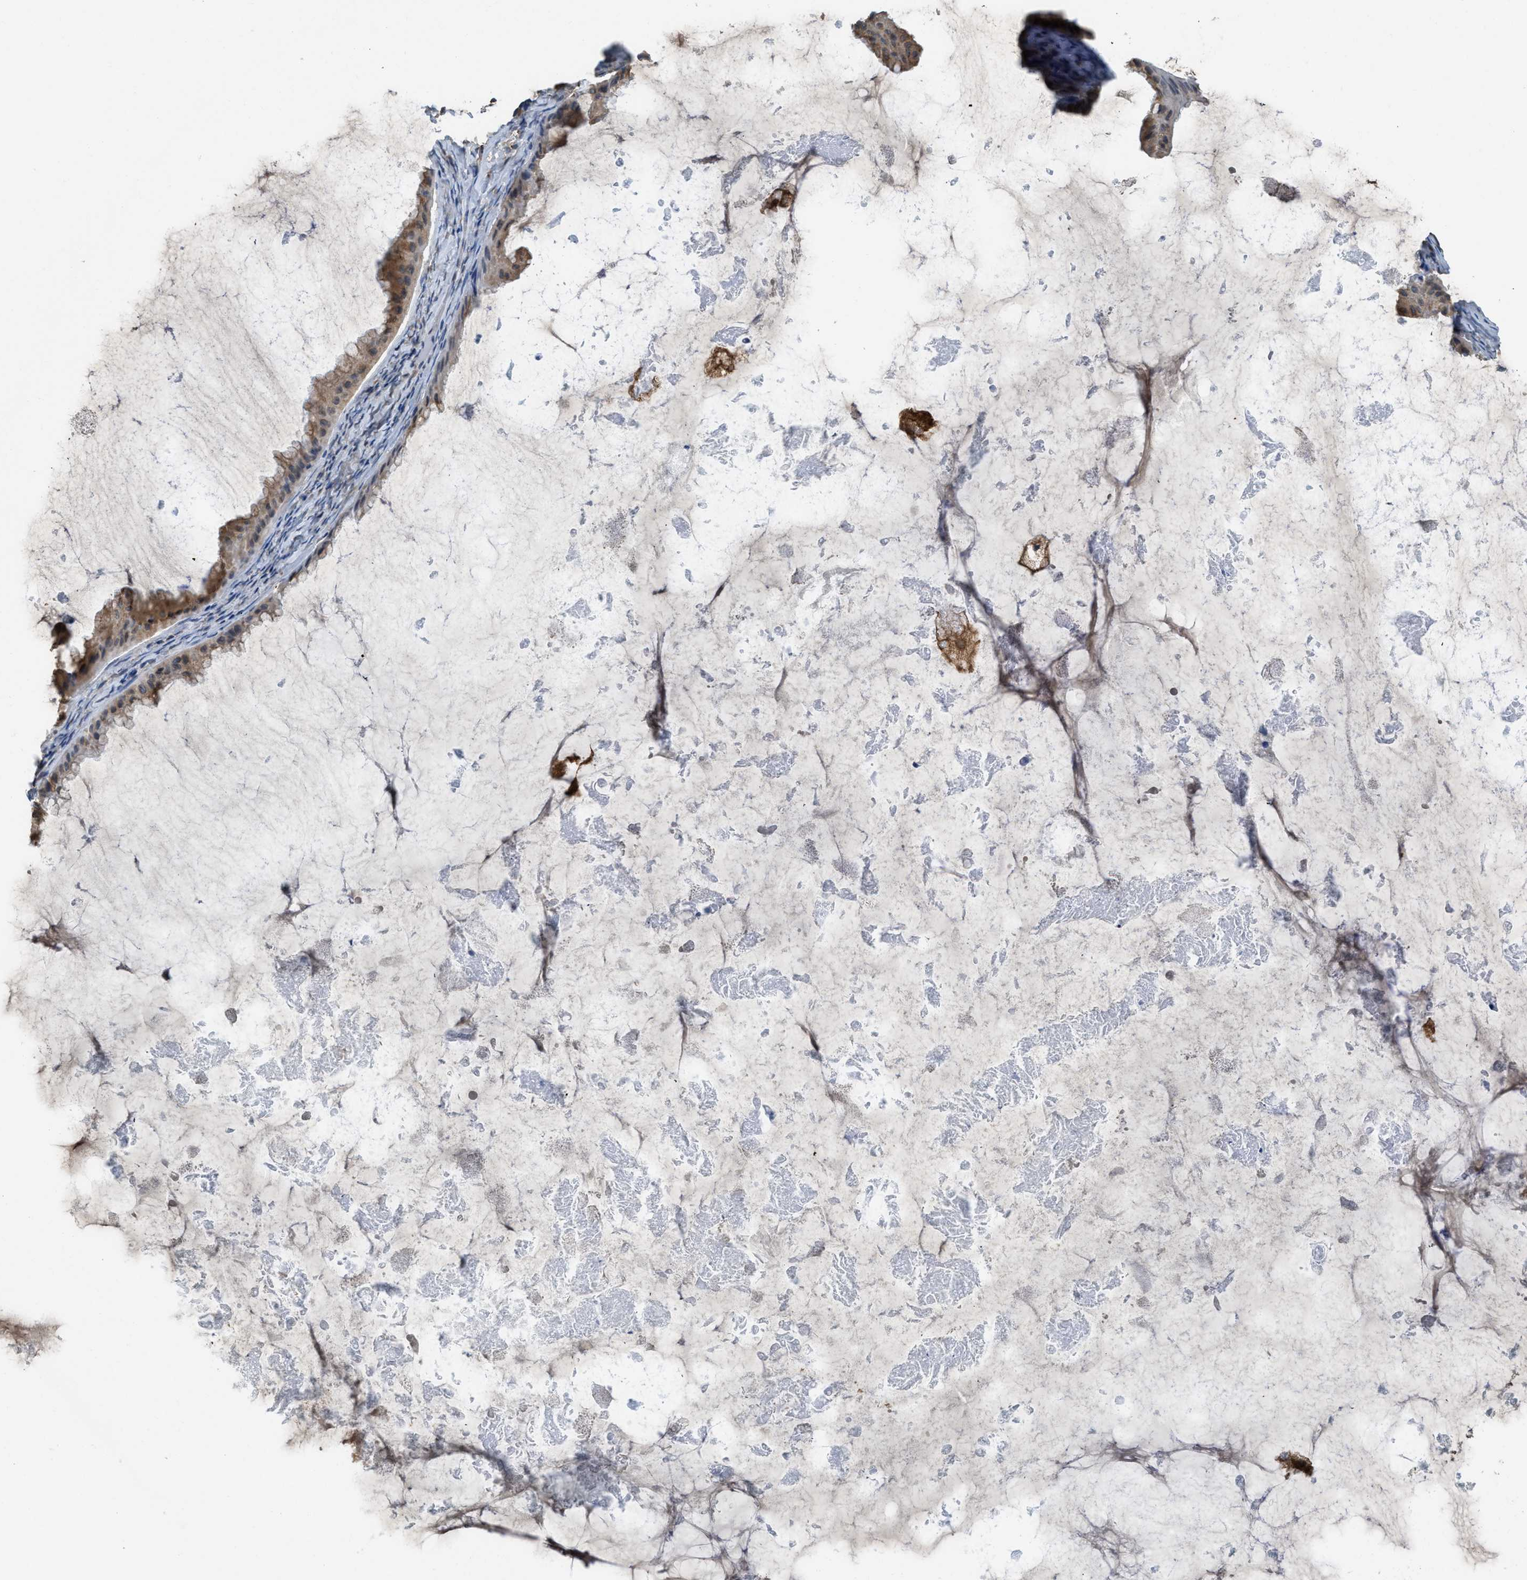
{"staining": {"intensity": "moderate", "quantity": ">75%", "location": "cytoplasmic/membranous"}, "tissue": "ovarian cancer", "cell_type": "Tumor cells", "image_type": "cancer", "snomed": [{"axis": "morphology", "description": "Cystadenocarcinoma, mucinous, NOS"}, {"axis": "topography", "description": "Ovary"}], "caption": "A brown stain shows moderate cytoplasmic/membranous positivity of a protein in human ovarian cancer tumor cells. (IHC, brightfield microscopy, high magnification).", "gene": "BCAP31", "patient": {"sex": "female", "age": 61}}